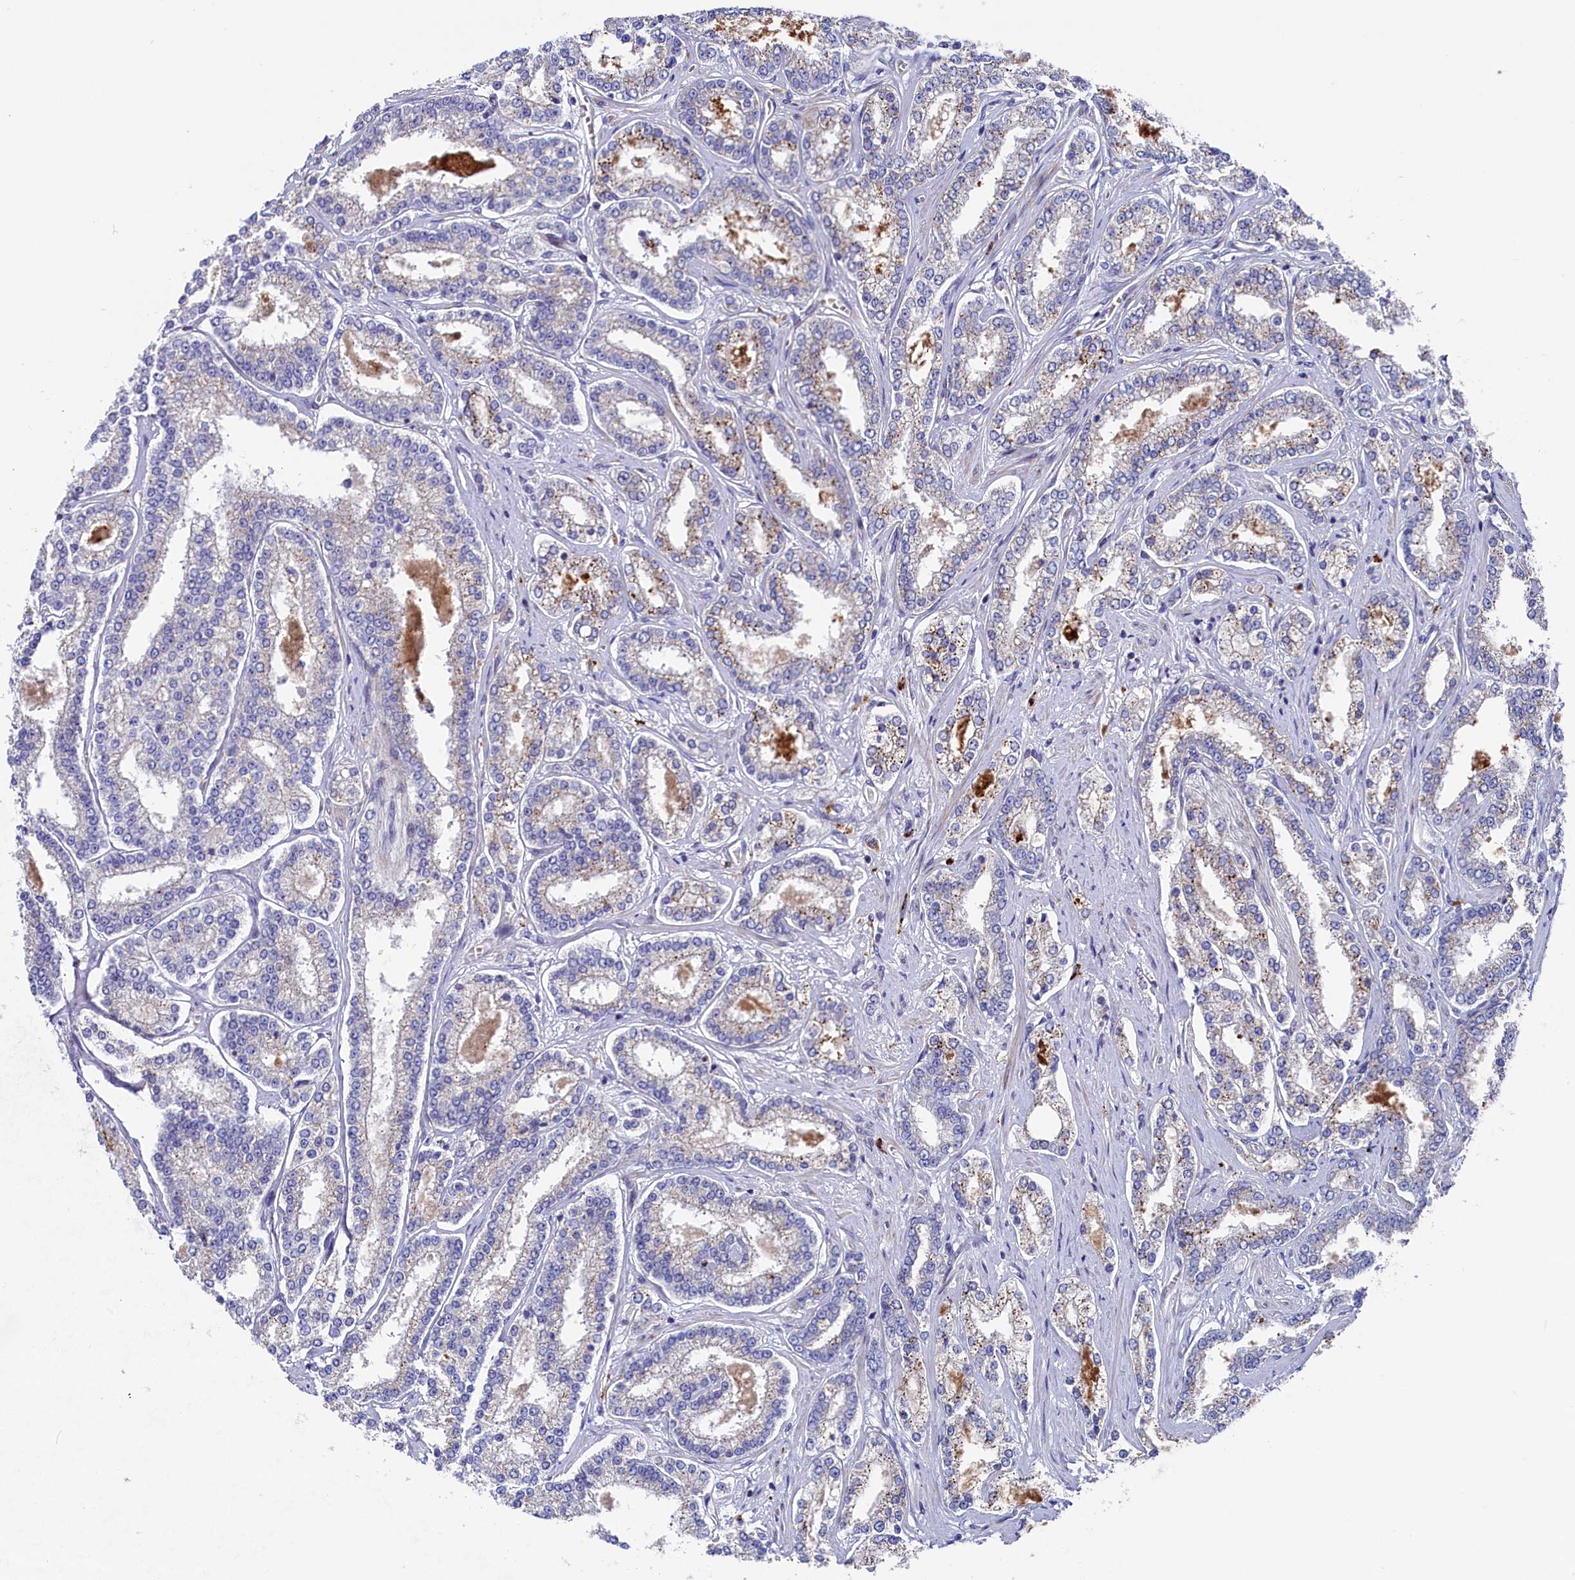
{"staining": {"intensity": "weak", "quantity": "<25%", "location": "cytoplasmic/membranous"}, "tissue": "prostate cancer", "cell_type": "Tumor cells", "image_type": "cancer", "snomed": [{"axis": "morphology", "description": "Normal tissue, NOS"}, {"axis": "morphology", "description": "Adenocarcinoma, High grade"}, {"axis": "topography", "description": "Prostate"}], "caption": "Tumor cells are negative for brown protein staining in prostate adenocarcinoma (high-grade).", "gene": "NUDT7", "patient": {"sex": "male", "age": 83}}